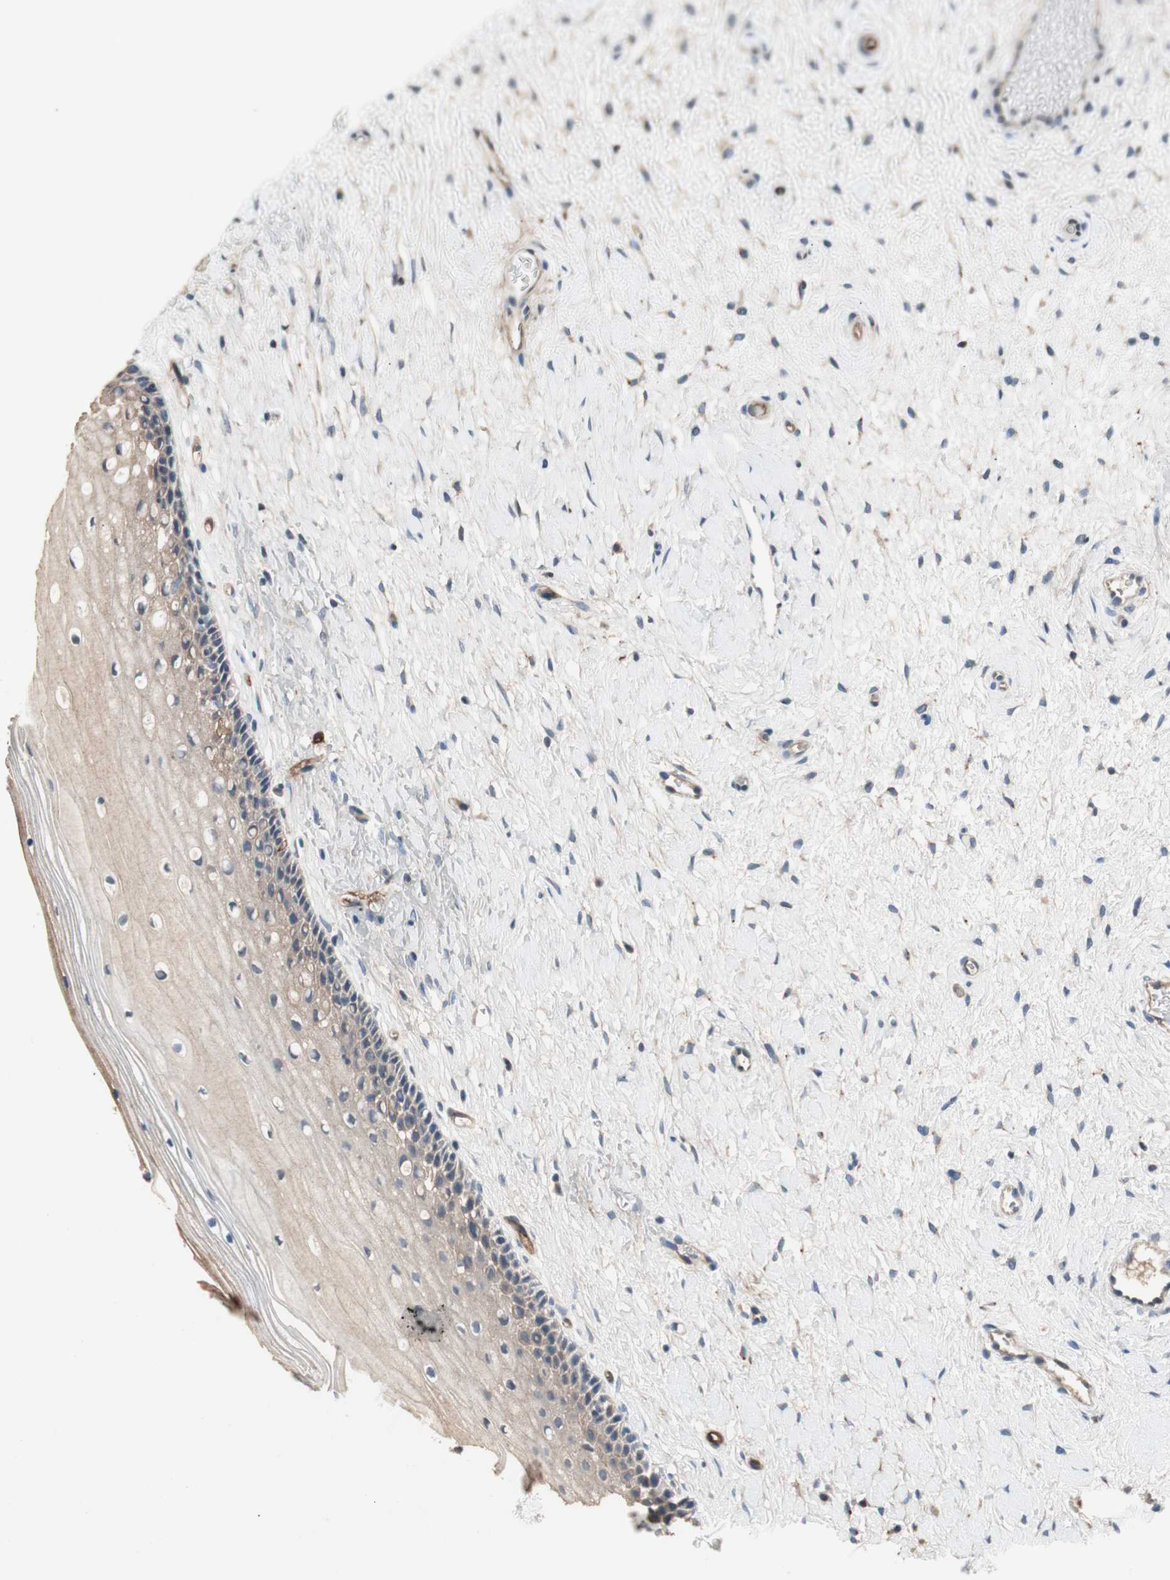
{"staining": {"intensity": "negative", "quantity": "none", "location": "none"}, "tissue": "cervix", "cell_type": "Glandular cells", "image_type": "normal", "snomed": [{"axis": "morphology", "description": "Normal tissue, NOS"}, {"axis": "topography", "description": "Cervix"}], "caption": "IHC of benign cervix reveals no staining in glandular cells. The staining is performed using DAB brown chromogen with nuclei counter-stained in using hematoxylin.", "gene": "ALPL", "patient": {"sex": "female", "age": 39}}